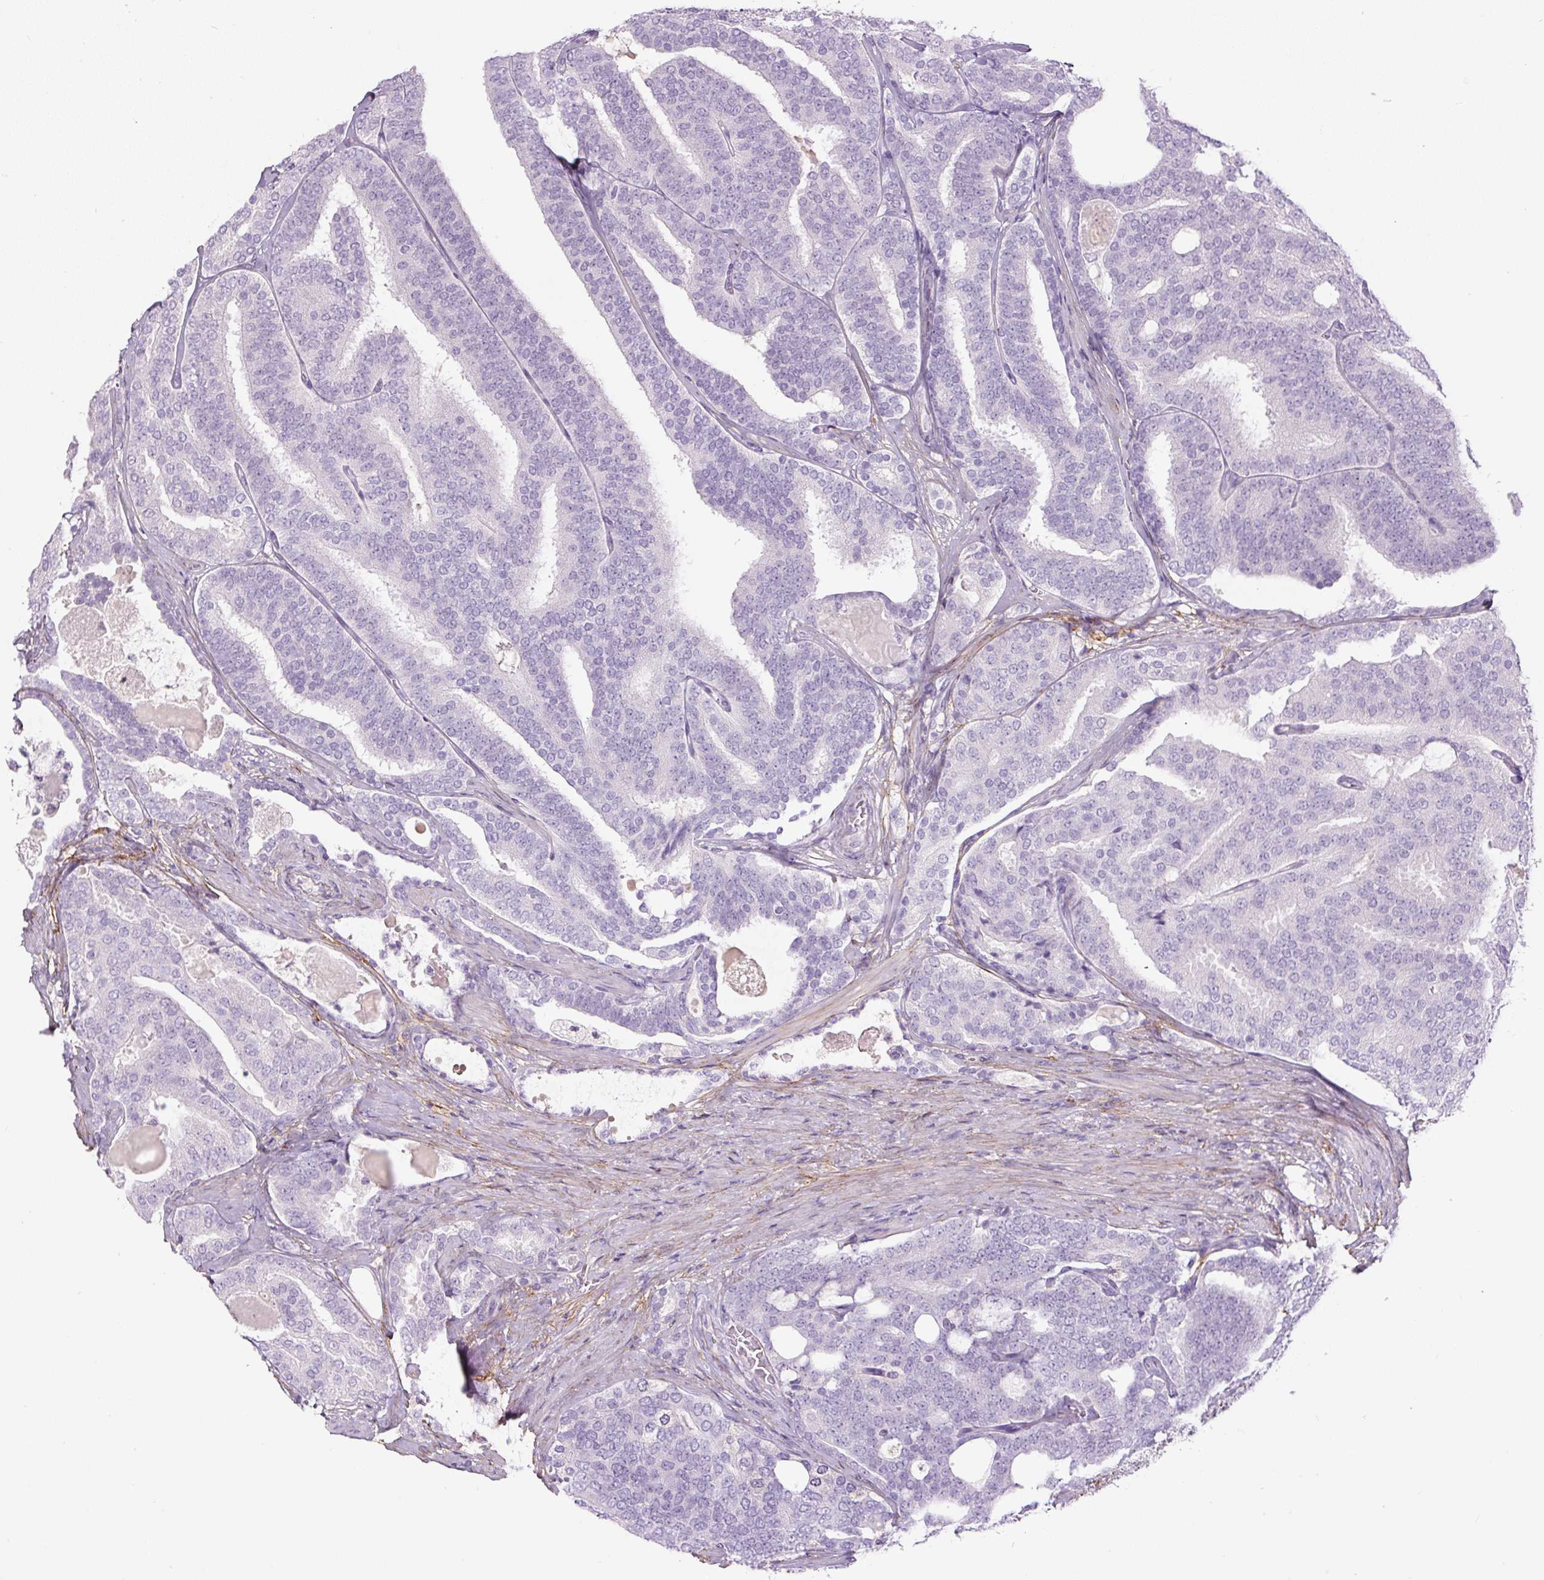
{"staining": {"intensity": "negative", "quantity": "none", "location": "none"}, "tissue": "prostate cancer", "cell_type": "Tumor cells", "image_type": "cancer", "snomed": [{"axis": "morphology", "description": "Adenocarcinoma, High grade"}, {"axis": "topography", "description": "Prostate"}], "caption": "The photomicrograph exhibits no staining of tumor cells in prostate adenocarcinoma (high-grade).", "gene": "FBN1", "patient": {"sex": "male", "age": 65}}